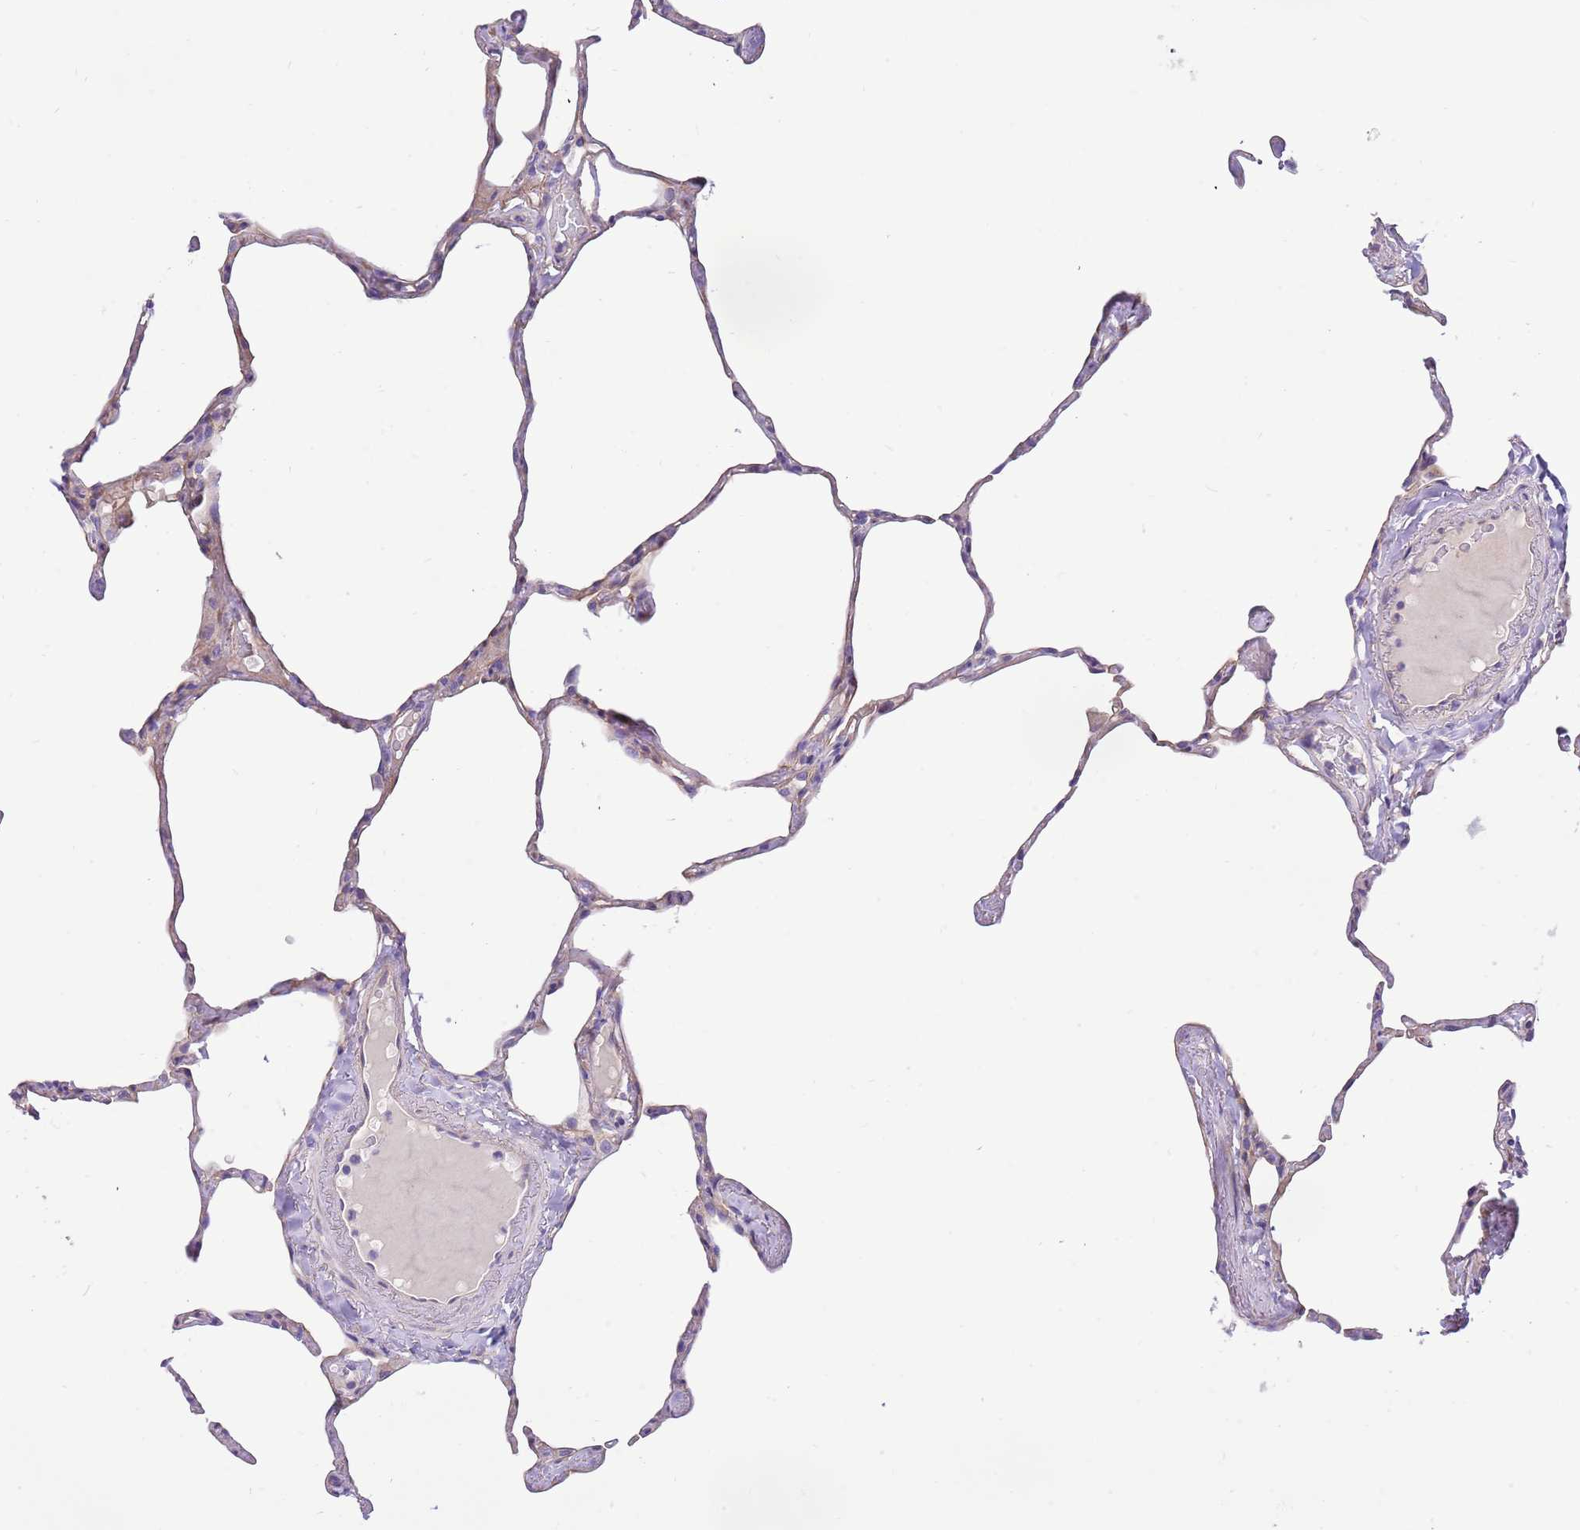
{"staining": {"intensity": "moderate", "quantity": "<25%", "location": "cytoplasmic/membranous"}, "tissue": "lung", "cell_type": "Alveolar cells", "image_type": "normal", "snomed": [{"axis": "morphology", "description": "Normal tissue, NOS"}, {"axis": "topography", "description": "Lung"}], "caption": "IHC image of benign human lung stained for a protein (brown), which exhibits low levels of moderate cytoplasmic/membranous positivity in about <25% of alveolar cells.", "gene": "SERINC3", "patient": {"sex": "male", "age": 65}}